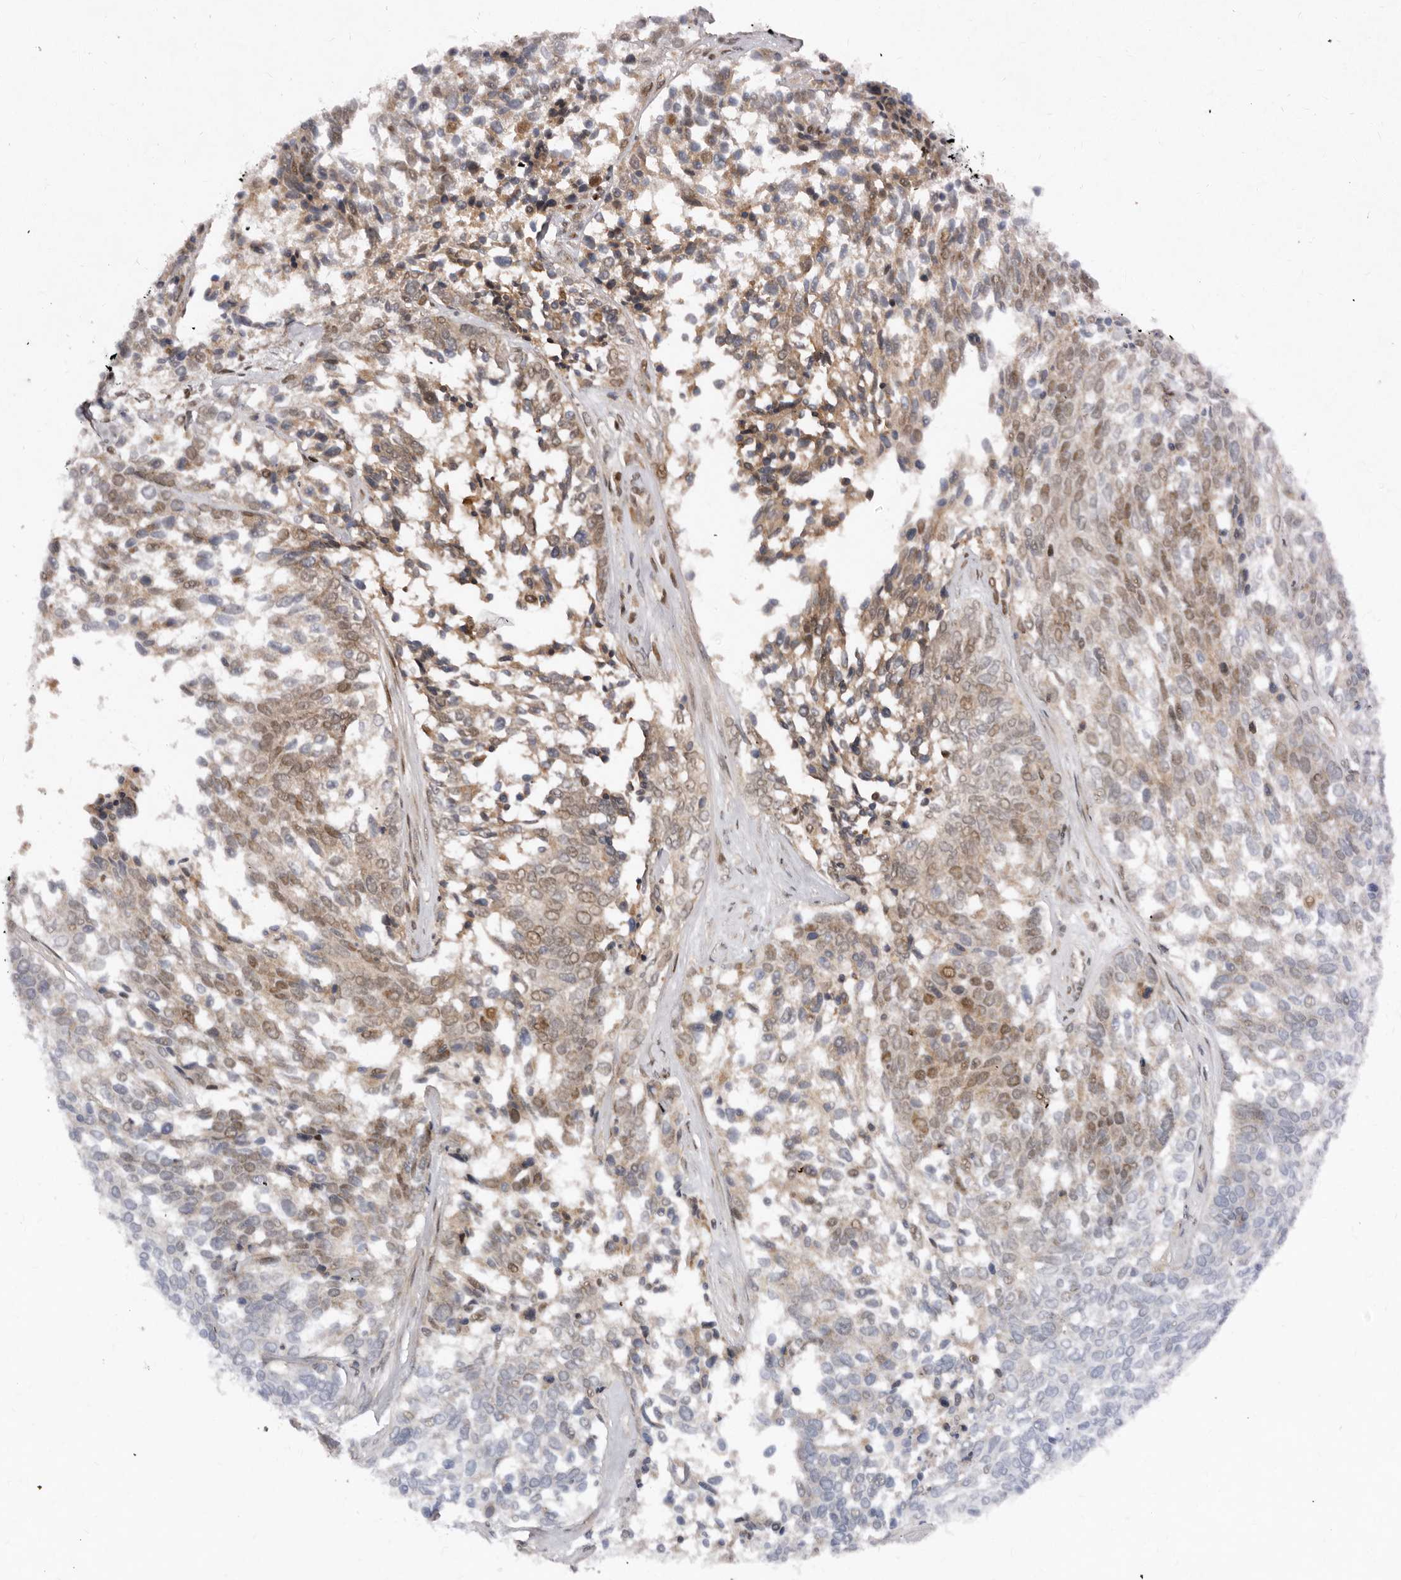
{"staining": {"intensity": "moderate", "quantity": "25%-75%", "location": "cytoplasmic/membranous,nuclear"}, "tissue": "ovarian cancer", "cell_type": "Tumor cells", "image_type": "cancer", "snomed": [{"axis": "morphology", "description": "Cystadenocarcinoma, serous, NOS"}, {"axis": "topography", "description": "Ovary"}], "caption": "DAB immunohistochemical staining of human ovarian serous cystadenocarcinoma shows moderate cytoplasmic/membranous and nuclear protein positivity in approximately 25%-75% of tumor cells.", "gene": "ABL1", "patient": {"sex": "female", "age": 44}}